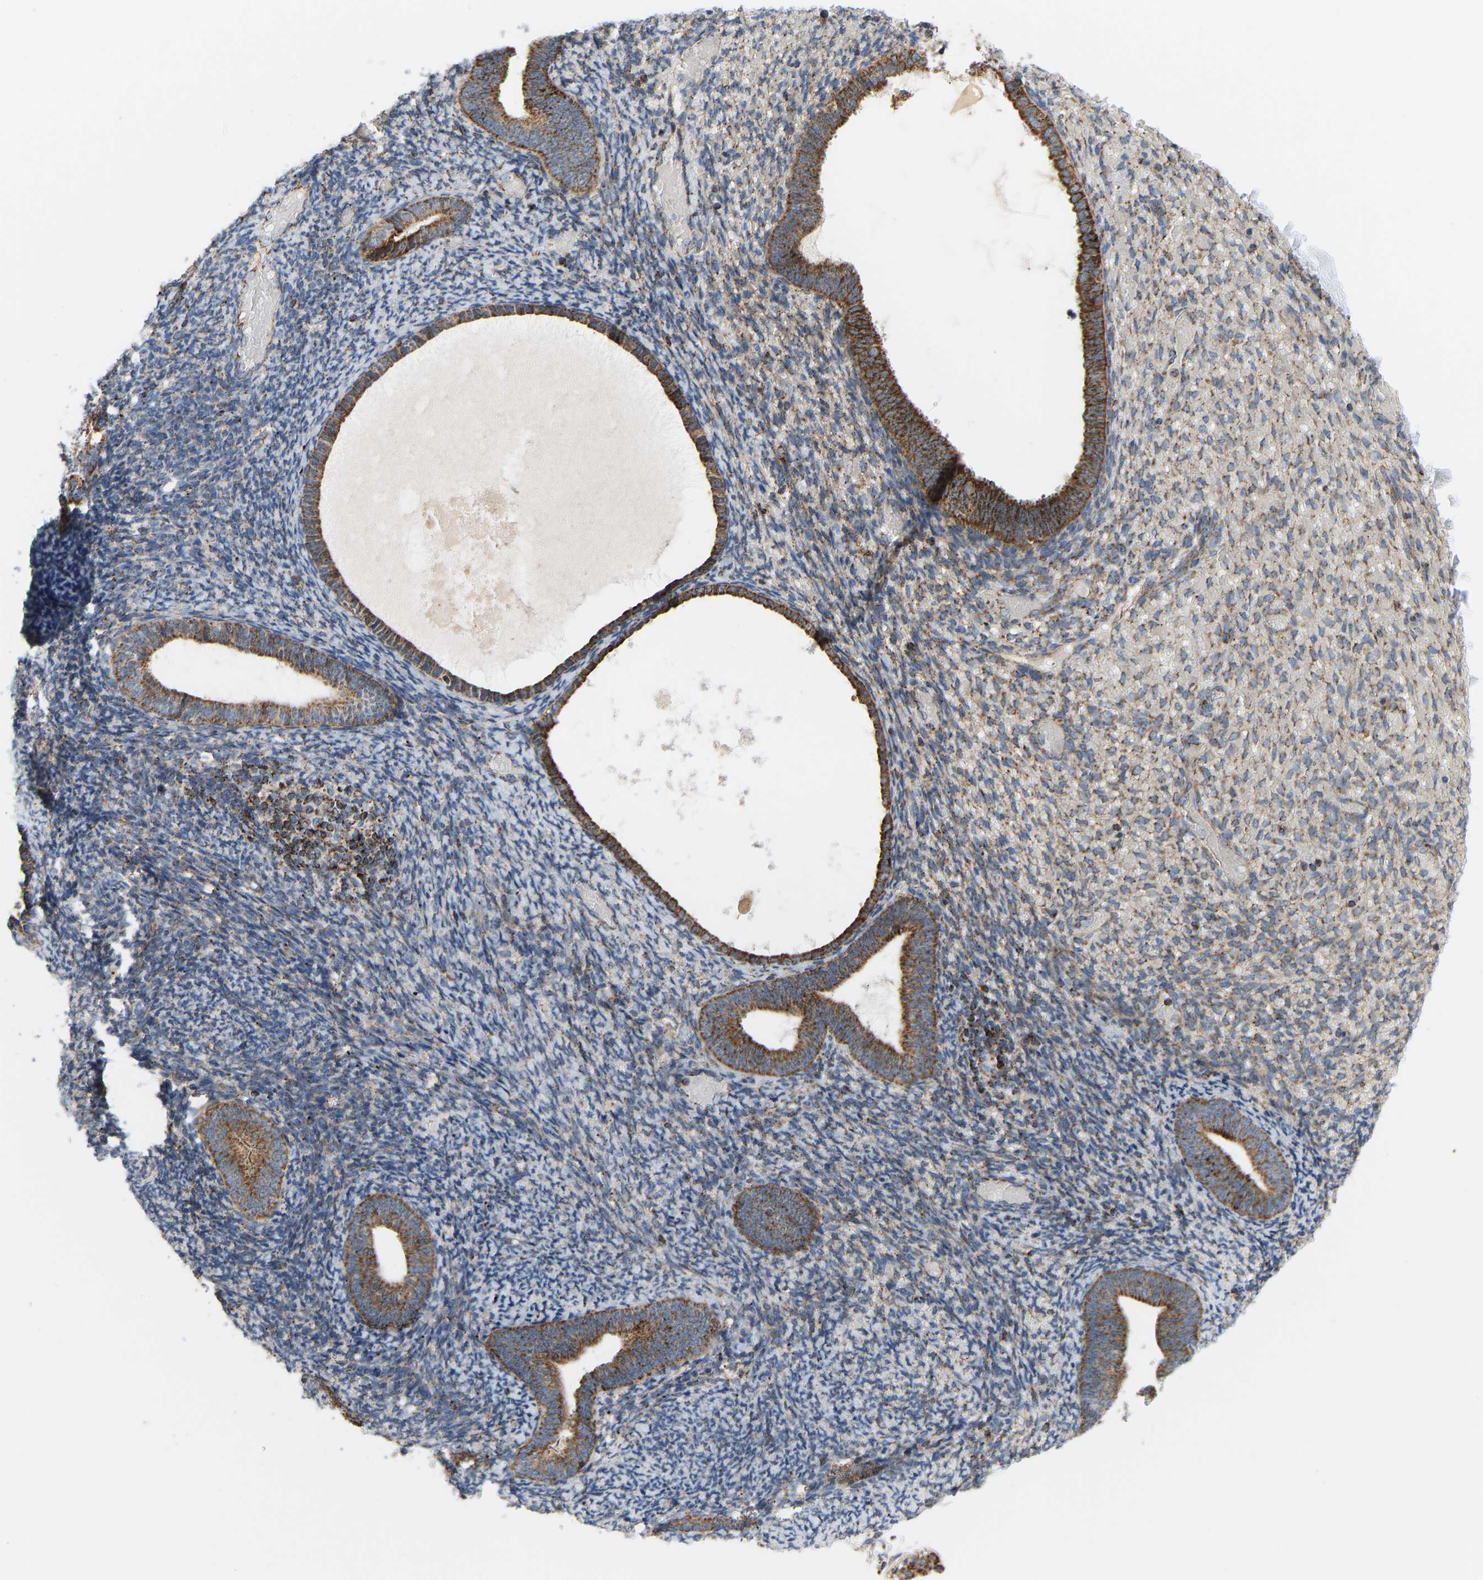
{"staining": {"intensity": "moderate", "quantity": "25%-75%", "location": "cytoplasmic/membranous"}, "tissue": "endometrium", "cell_type": "Cells in endometrial stroma", "image_type": "normal", "snomed": [{"axis": "morphology", "description": "Normal tissue, NOS"}, {"axis": "topography", "description": "Endometrium"}], "caption": "IHC (DAB) staining of unremarkable endometrium exhibits moderate cytoplasmic/membranous protein staining in about 25%-75% of cells in endometrial stroma. (brown staining indicates protein expression, while blue staining denotes nuclei).", "gene": "GPSM2", "patient": {"sex": "female", "age": 66}}